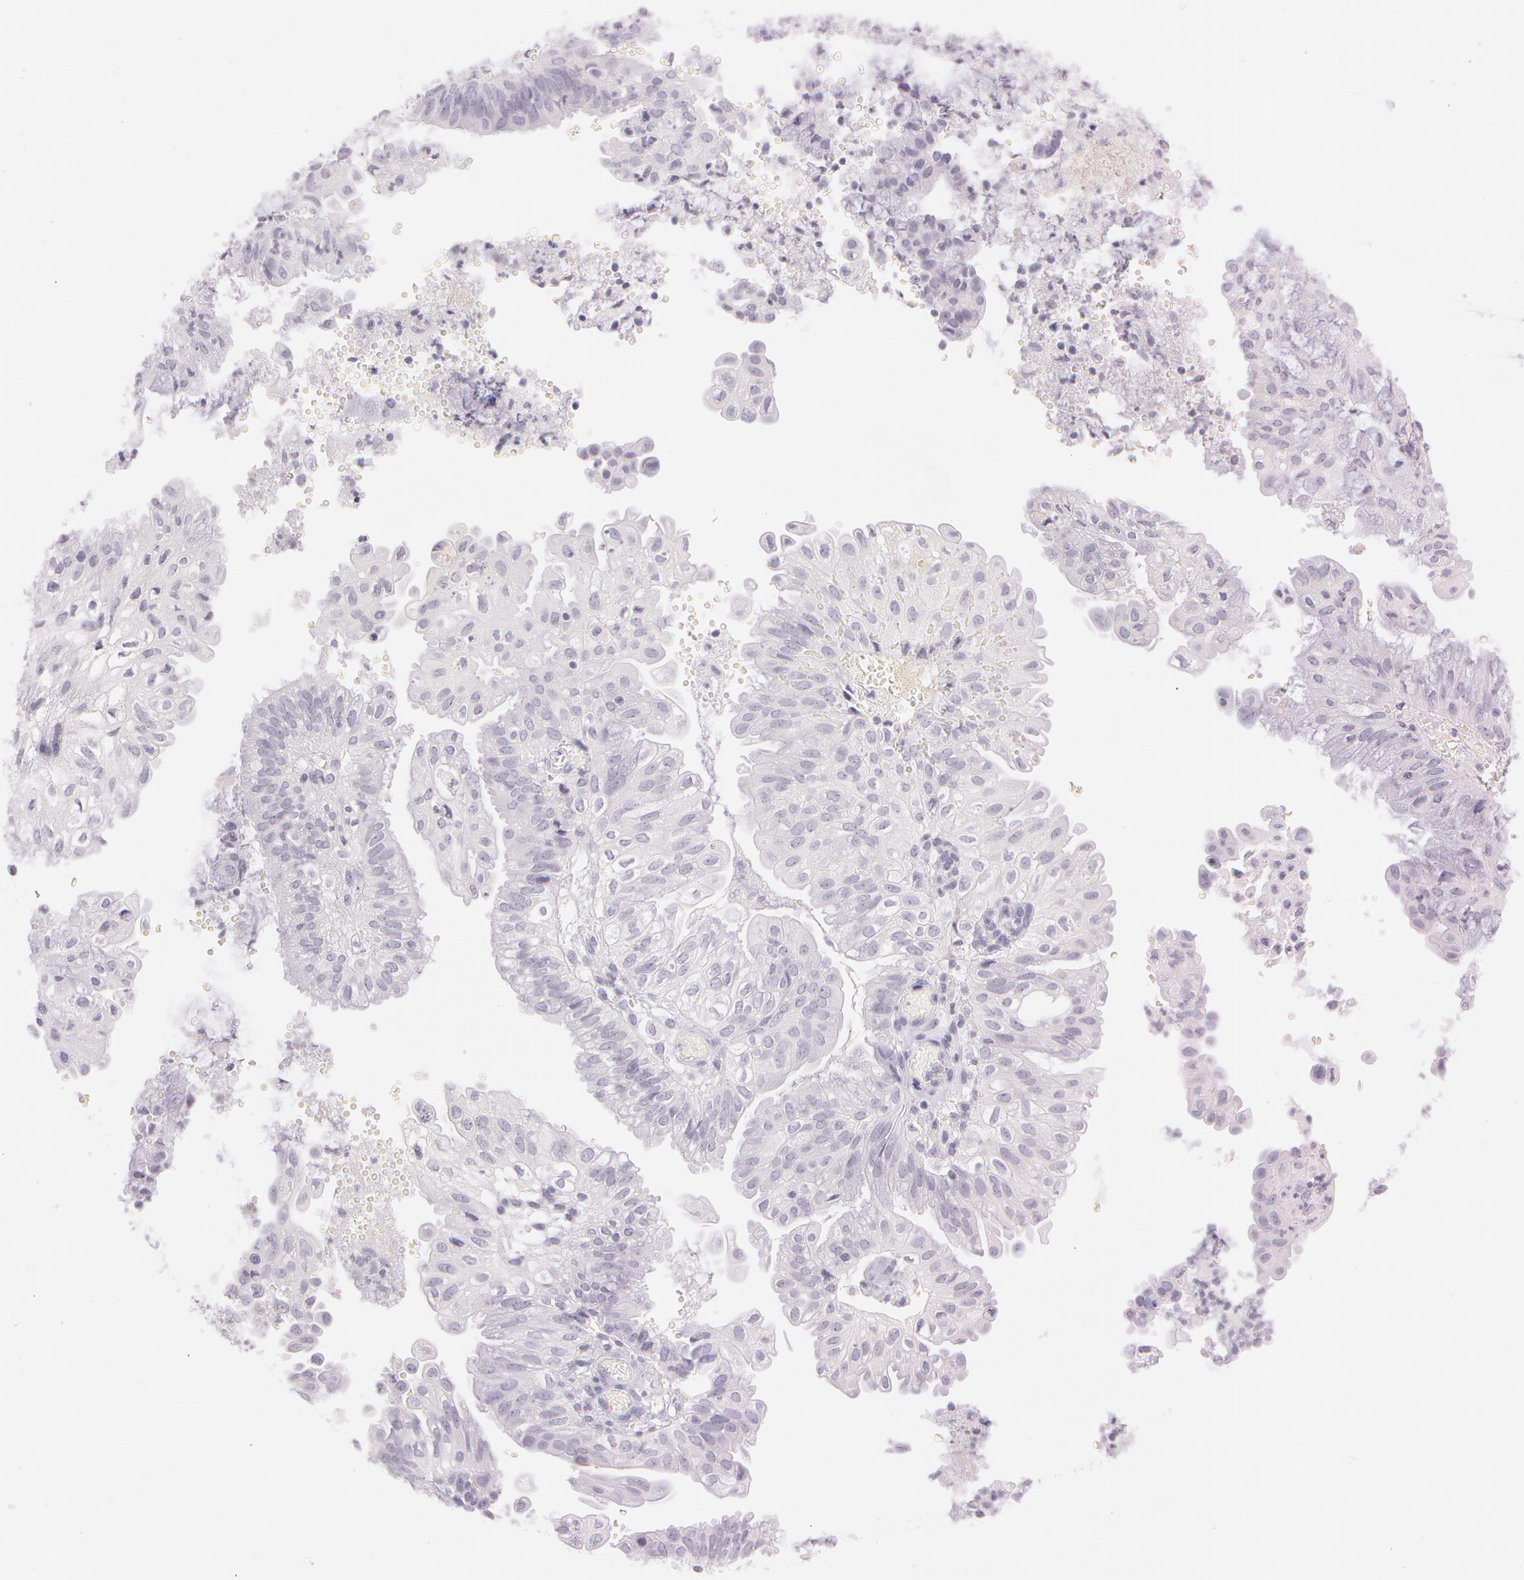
{"staining": {"intensity": "negative", "quantity": "none", "location": "none"}, "tissue": "endometrial cancer", "cell_type": "Tumor cells", "image_type": "cancer", "snomed": [{"axis": "morphology", "description": "Adenocarcinoma, NOS"}, {"axis": "topography", "description": "Endometrium"}], "caption": "Tumor cells are negative for brown protein staining in endometrial cancer (adenocarcinoma).", "gene": "OTC", "patient": {"sex": "female", "age": 55}}